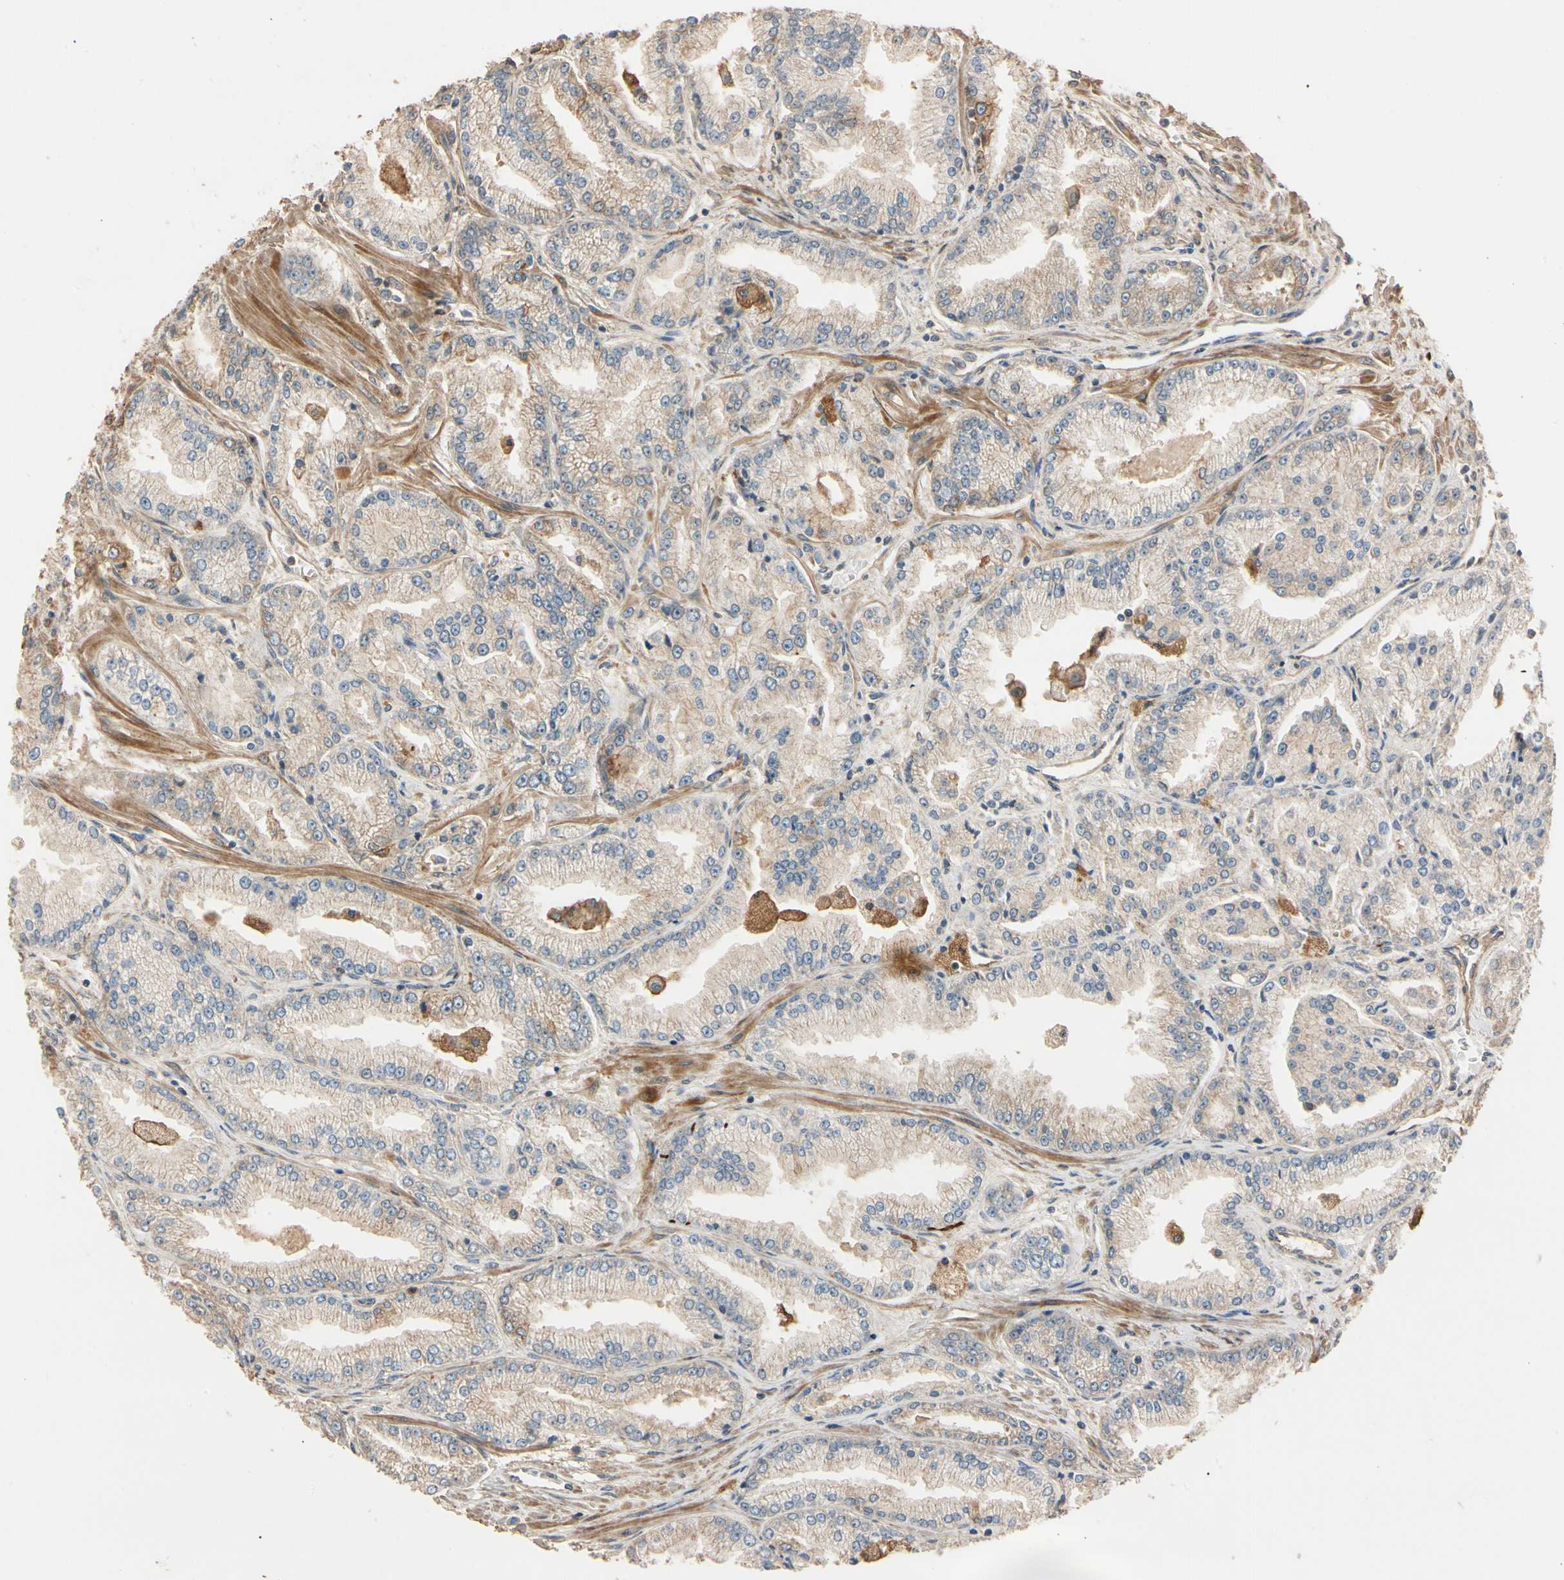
{"staining": {"intensity": "weak", "quantity": ">75%", "location": "cytoplasmic/membranous"}, "tissue": "prostate cancer", "cell_type": "Tumor cells", "image_type": "cancer", "snomed": [{"axis": "morphology", "description": "Adenocarcinoma, High grade"}, {"axis": "topography", "description": "Prostate"}], "caption": "There is low levels of weak cytoplasmic/membranous positivity in tumor cells of prostate cancer (adenocarcinoma (high-grade)), as demonstrated by immunohistochemical staining (brown color).", "gene": "MGRN1", "patient": {"sex": "male", "age": 61}}